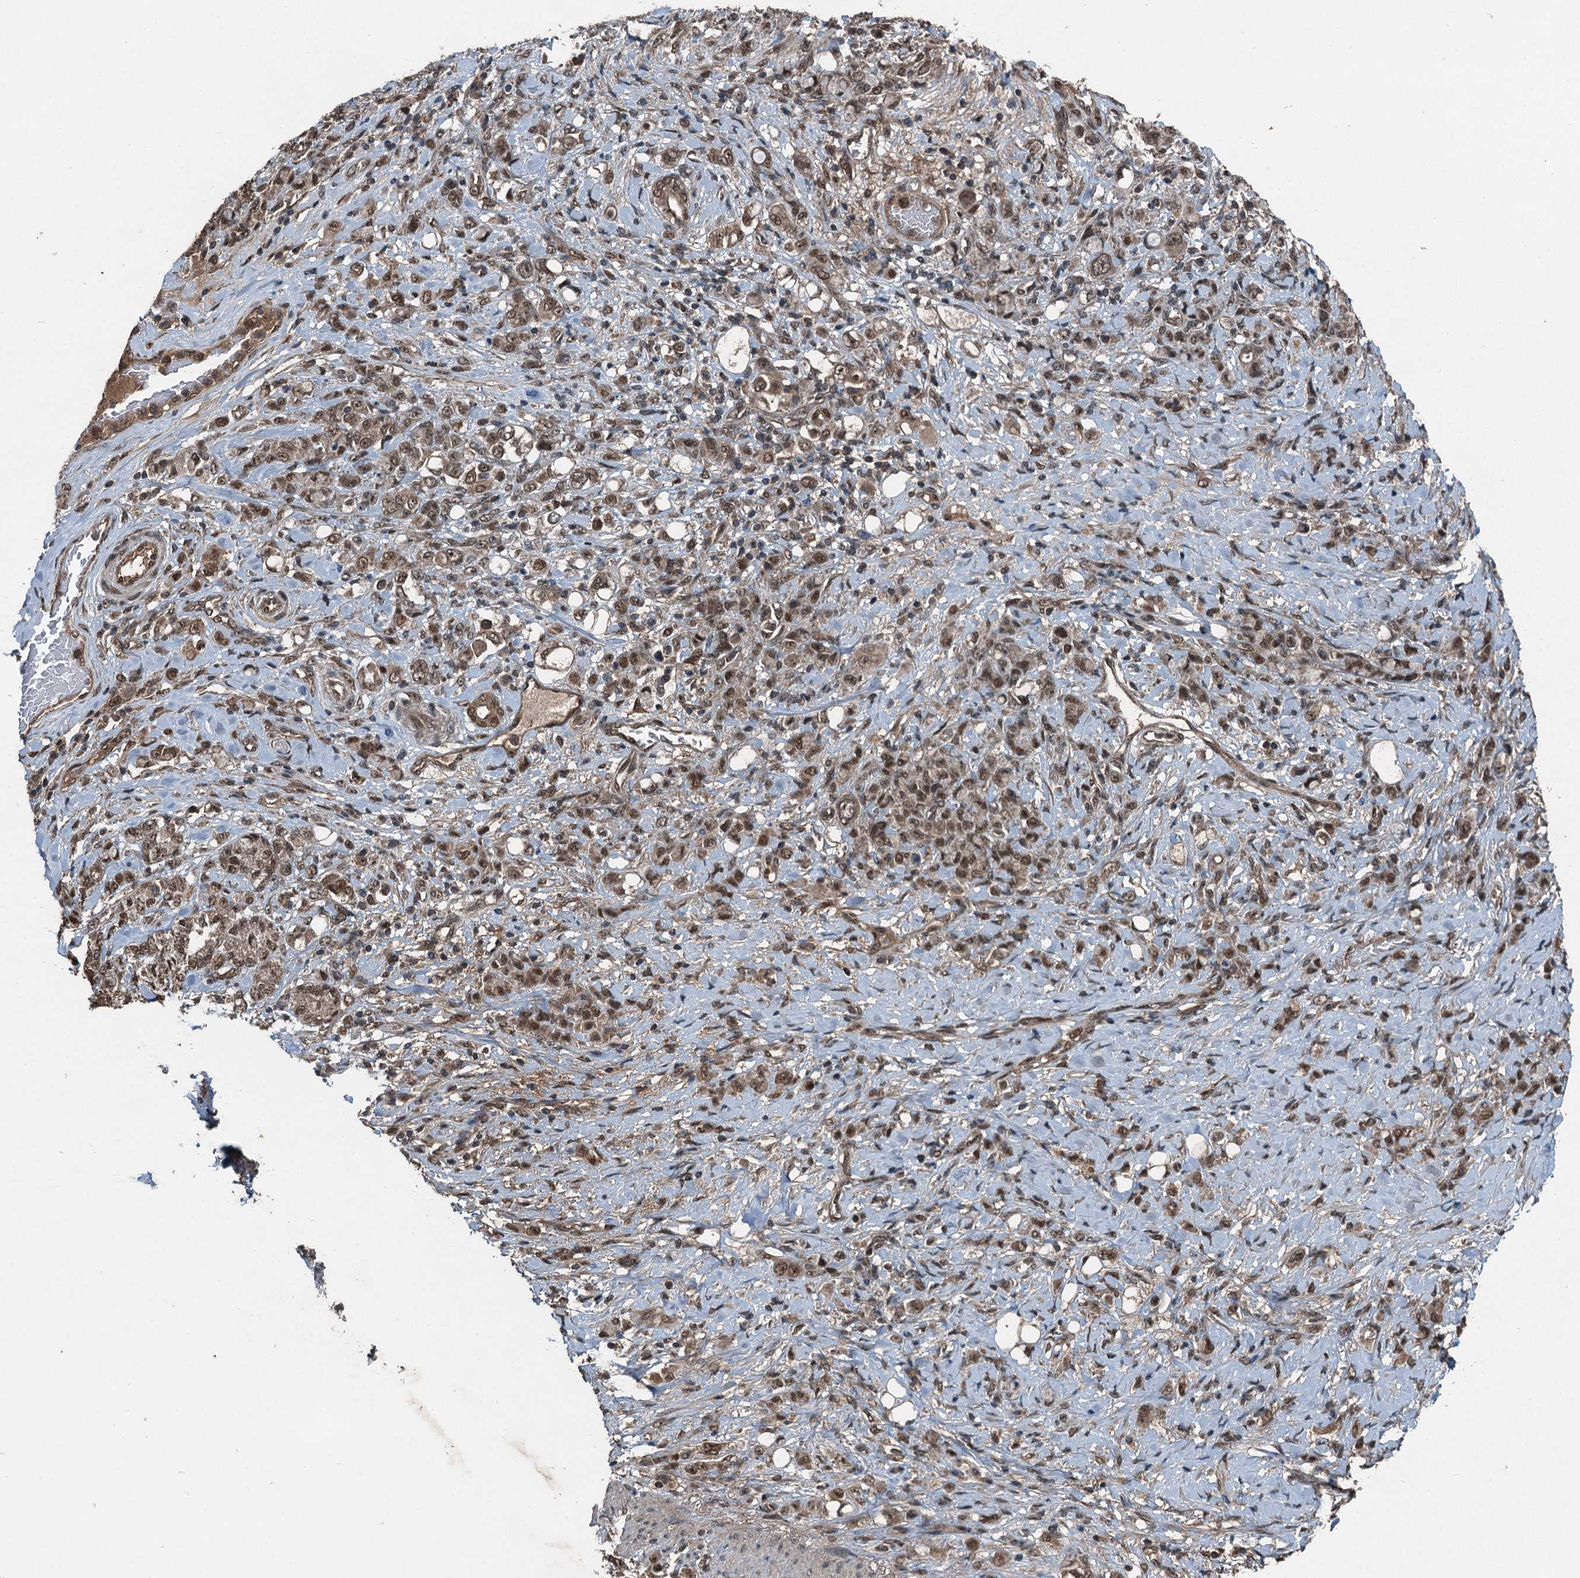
{"staining": {"intensity": "moderate", "quantity": ">75%", "location": "nuclear"}, "tissue": "stomach cancer", "cell_type": "Tumor cells", "image_type": "cancer", "snomed": [{"axis": "morphology", "description": "Adenocarcinoma, NOS"}, {"axis": "topography", "description": "Stomach"}], "caption": "Immunohistochemical staining of stomach cancer demonstrates medium levels of moderate nuclear protein staining in about >75% of tumor cells.", "gene": "UBXN6", "patient": {"sex": "female", "age": 79}}